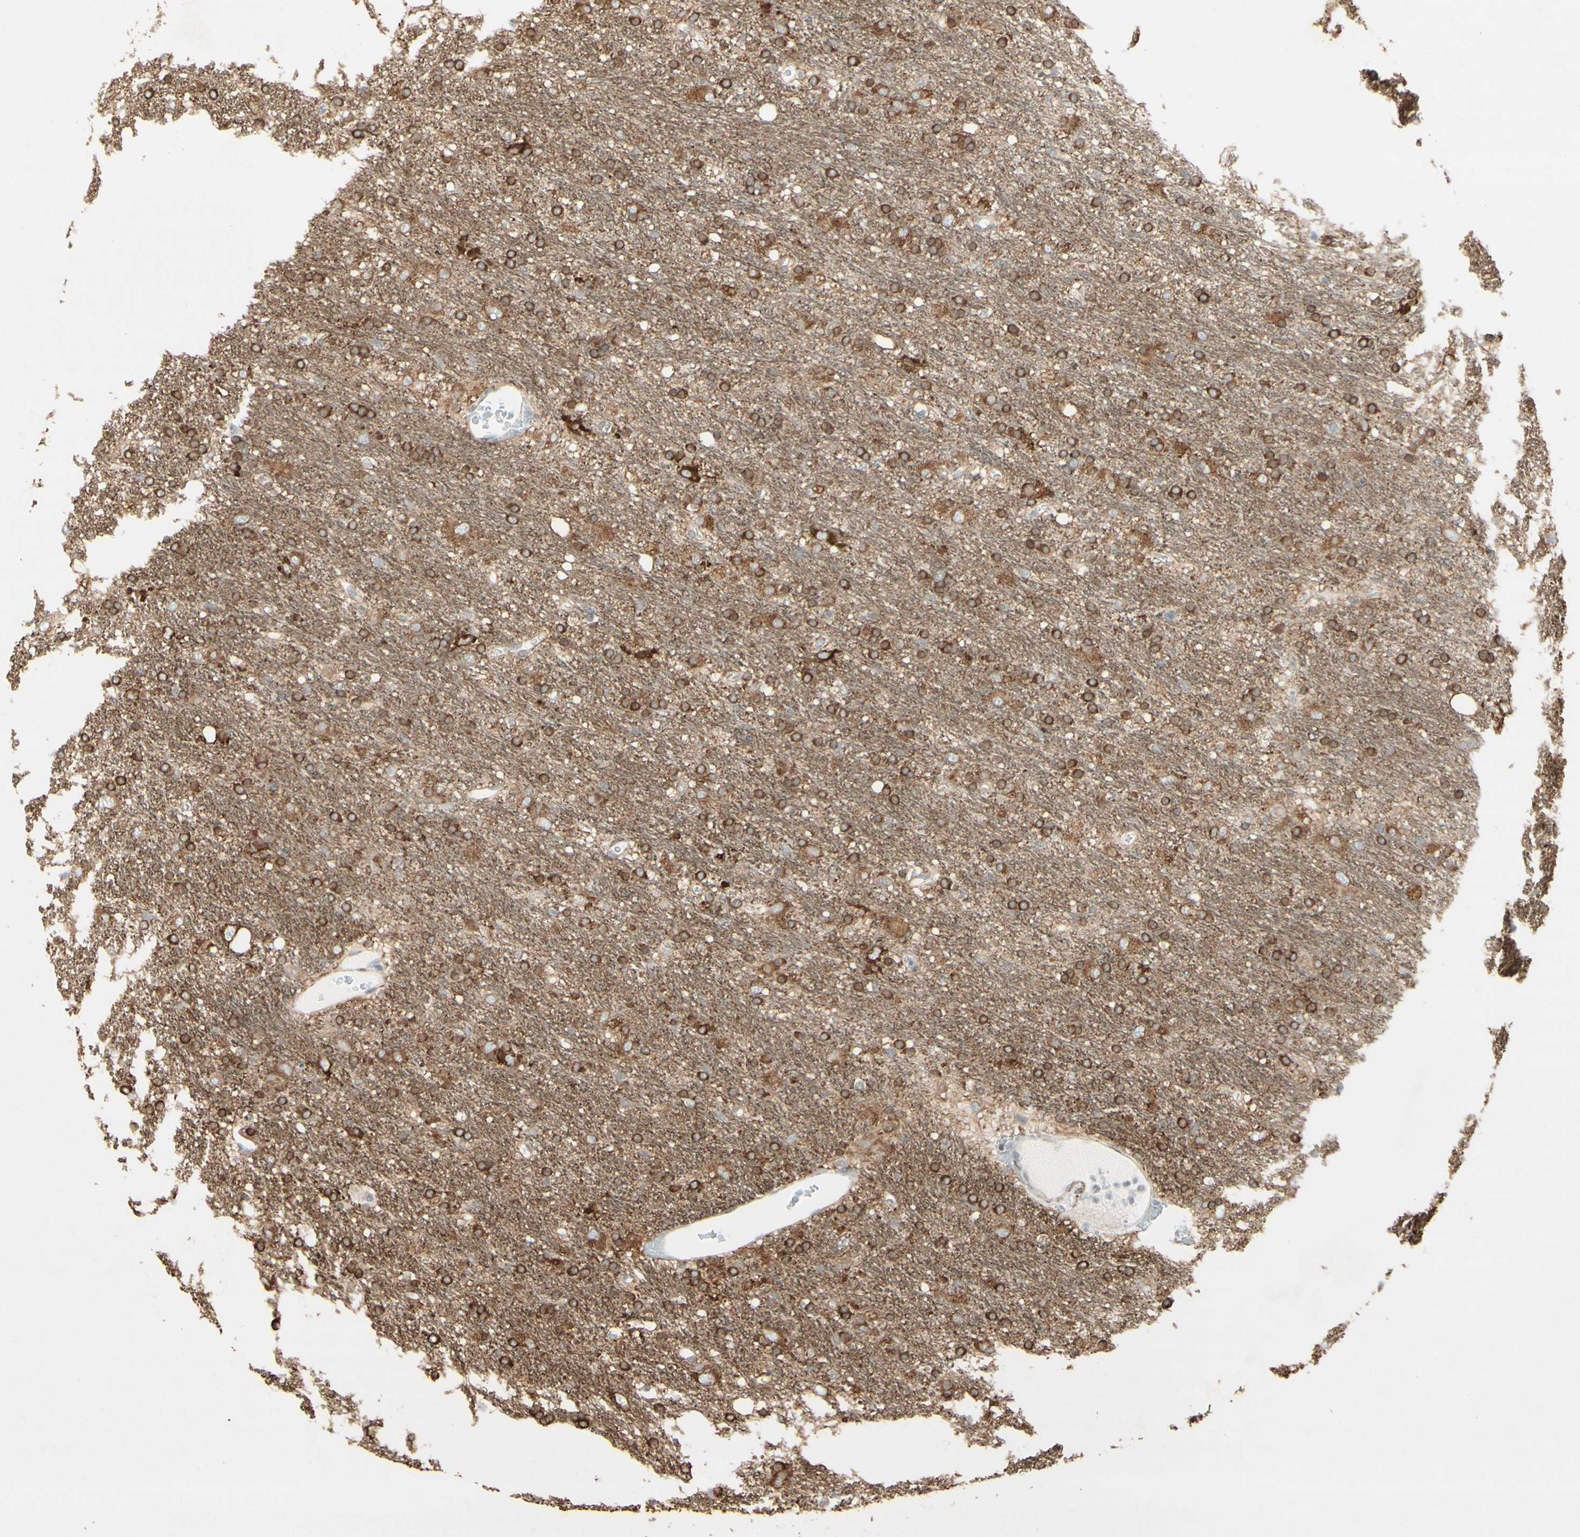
{"staining": {"intensity": "moderate", "quantity": "25%-75%", "location": "cytoplasmic/membranous"}, "tissue": "glioma", "cell_type": "Tumor cells", "image_type": "cancer", "snomed": [{"axis": "morphology", "description": "Glioma, malignant, Low grade"}, {"axis": "topography", "description": "Brain"}], "caption": "Protein positivity by IHC reveals moderate cytoplasmic/membranous positivity in approximately 25%-75% of tumor cells in glioma.", "gene": "MAP1B", "patient": {"sex": "male", "age": 77}}